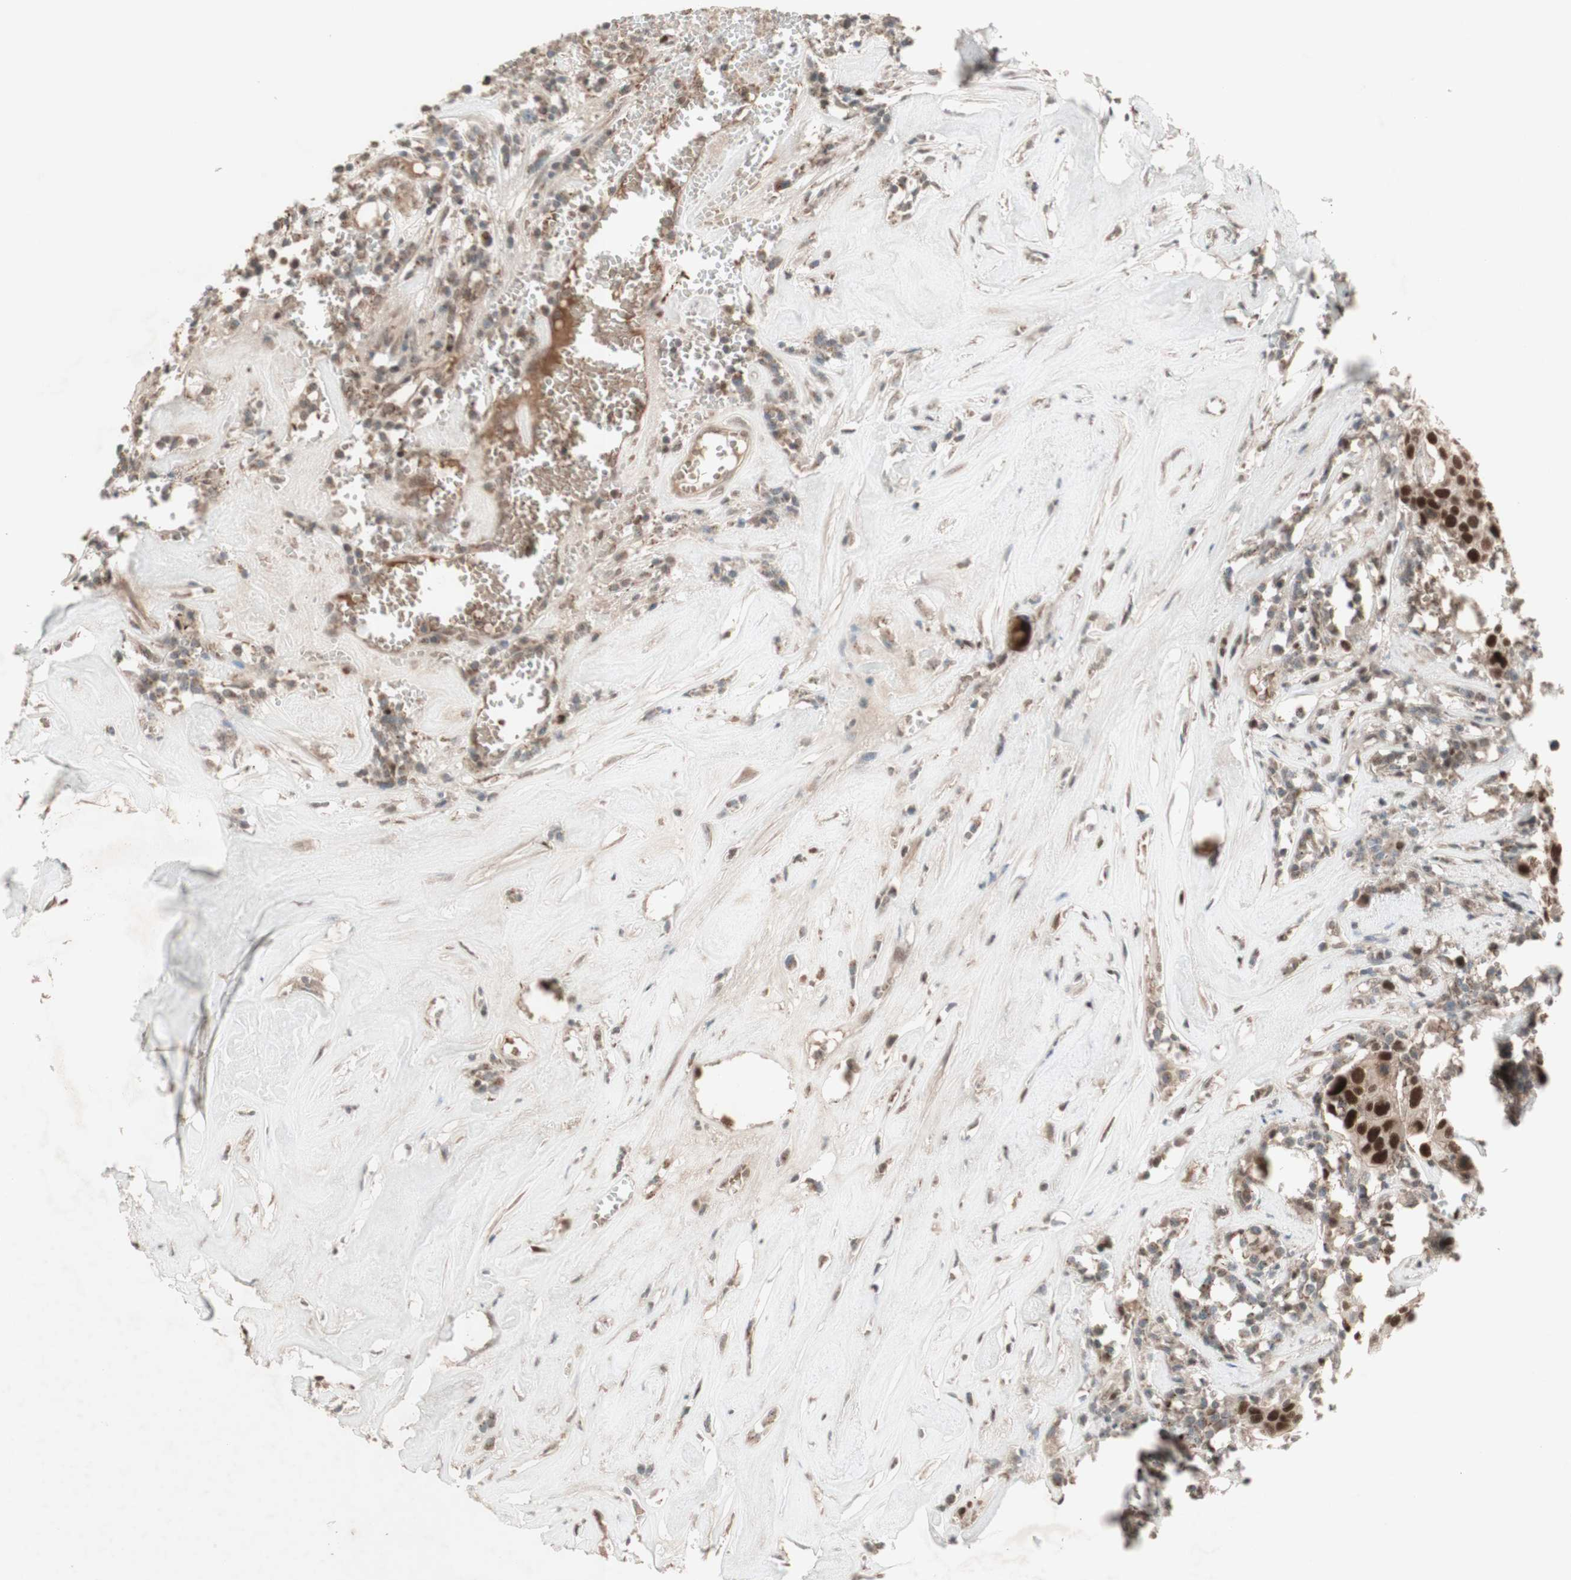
{"staining": {"intensity": "strong", "quantity": ">75%", "location": "cytoplasmic/membranous,nuclear"}, "tissue": "head and neck cancer", "cell_type": "Tumor cells", "image_type": "cancer", "snomed": [{"axis": "morphology", "description": "Adenocarcinoma, NOS"}, {"axis": "topography", "description": "Salivary gland"}, {"axis": "topography", "description": "Head-Neck"}], "caption": "Head and neck cancer was stained to show a protein in brown. There is high levels of strong cytoplasmic/membranous and nuclear staining in approximately >75% of tumor cells. Immunohistochemistry stains the protein in brown and the nuclei are stained blue.", "gene": "MSH6", "patient": {"sex": "female", "age": 65}}